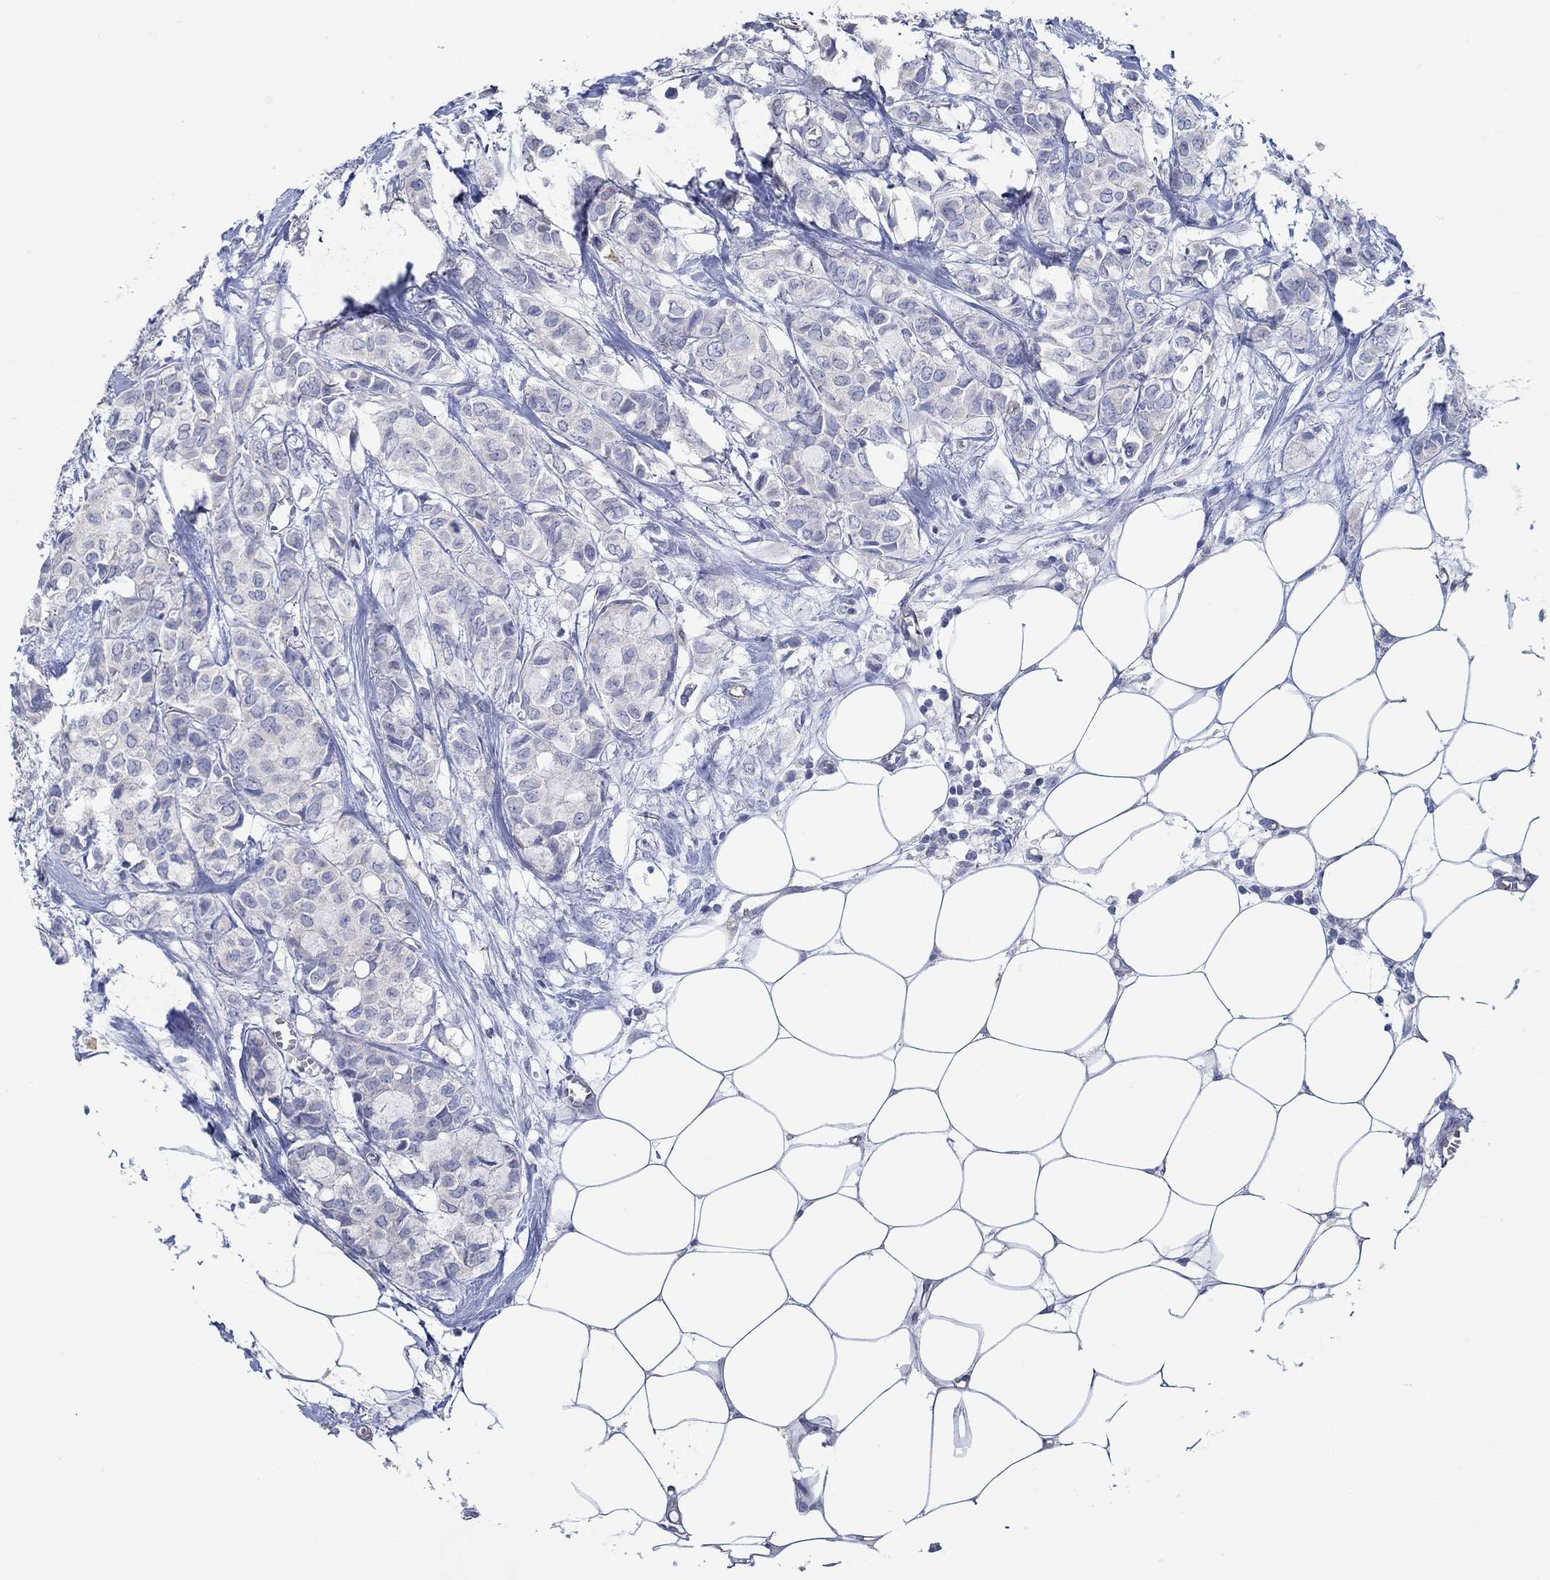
{"staining": {"intensity": "negative", "quantity": "none", "location": "none"}, "tissue": "breast cancer", "cell_type": "Tumor cells", "image_type": "cancer", "snomed": [{"axis": "morphology", "description": "Duct carcinoma"}, {"axis": "topography", "description": "Breast"}], "caption": "Immunohistochemical staining of human breast cancer (infiltrating ductal carcinoma) shows no significant expression in tumor cells.", "gene": "GJA5", "patient": {"sex": "female", "age": 85}}